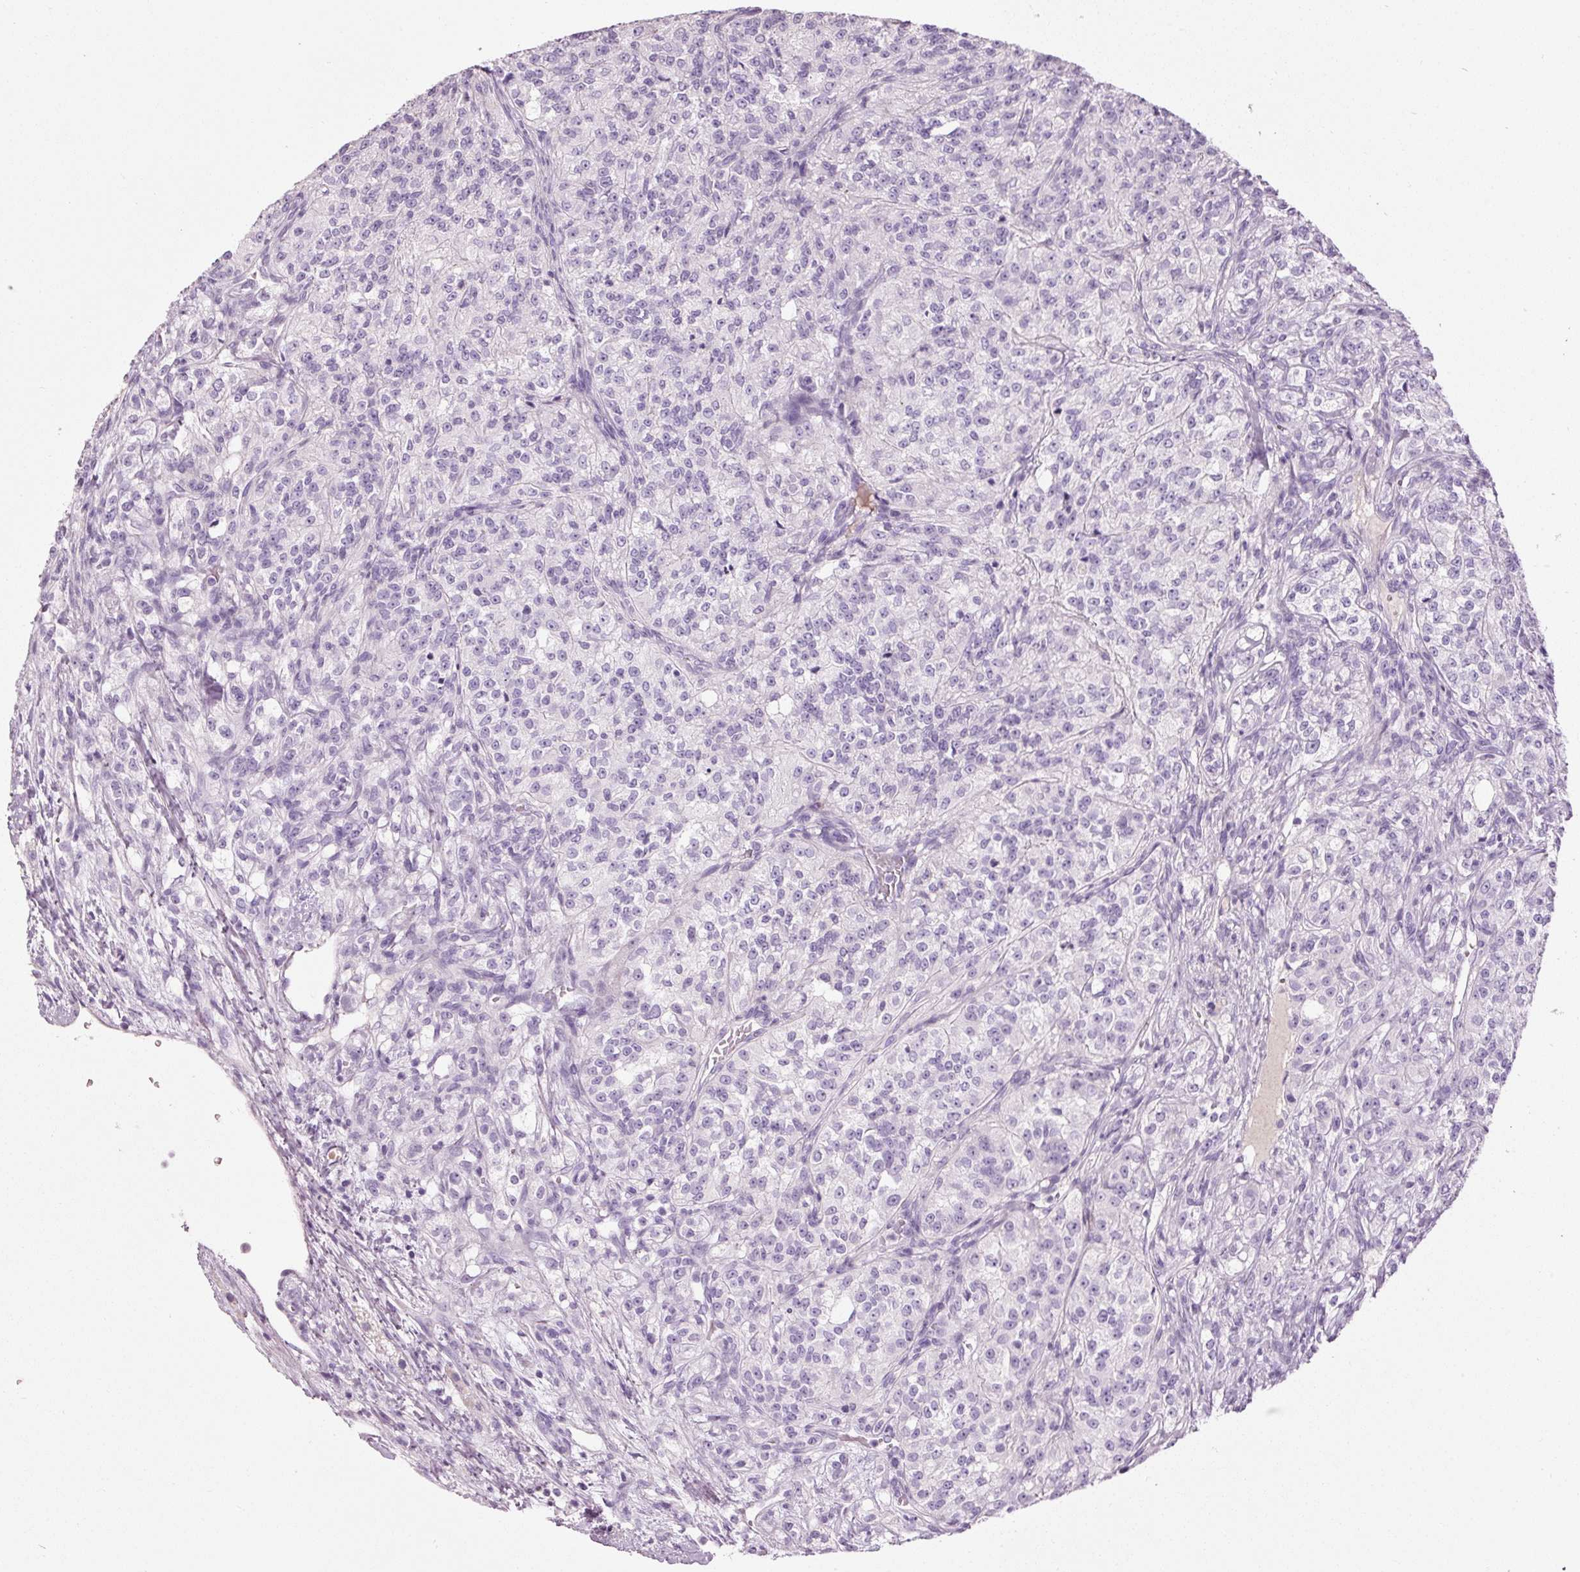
{"staining": {"intensity": "negative", "quantity": "none", "location": "none"}, "tissue": "renal cancer", "cell_type": "Tumor cells", "image_type": "cancer", "snomed": [{"axis": "morphology", "description": "Adenocarcinoma, NOS"}, {"axis": "topography", "description": "Kidney"}], "caption": "Photomicrograph shows no protein expression in tumor cells of adenocarcinoma (renal) tissue.", "gene": "MUC5AC", "patient": {"sex": "female", "age": 63}}